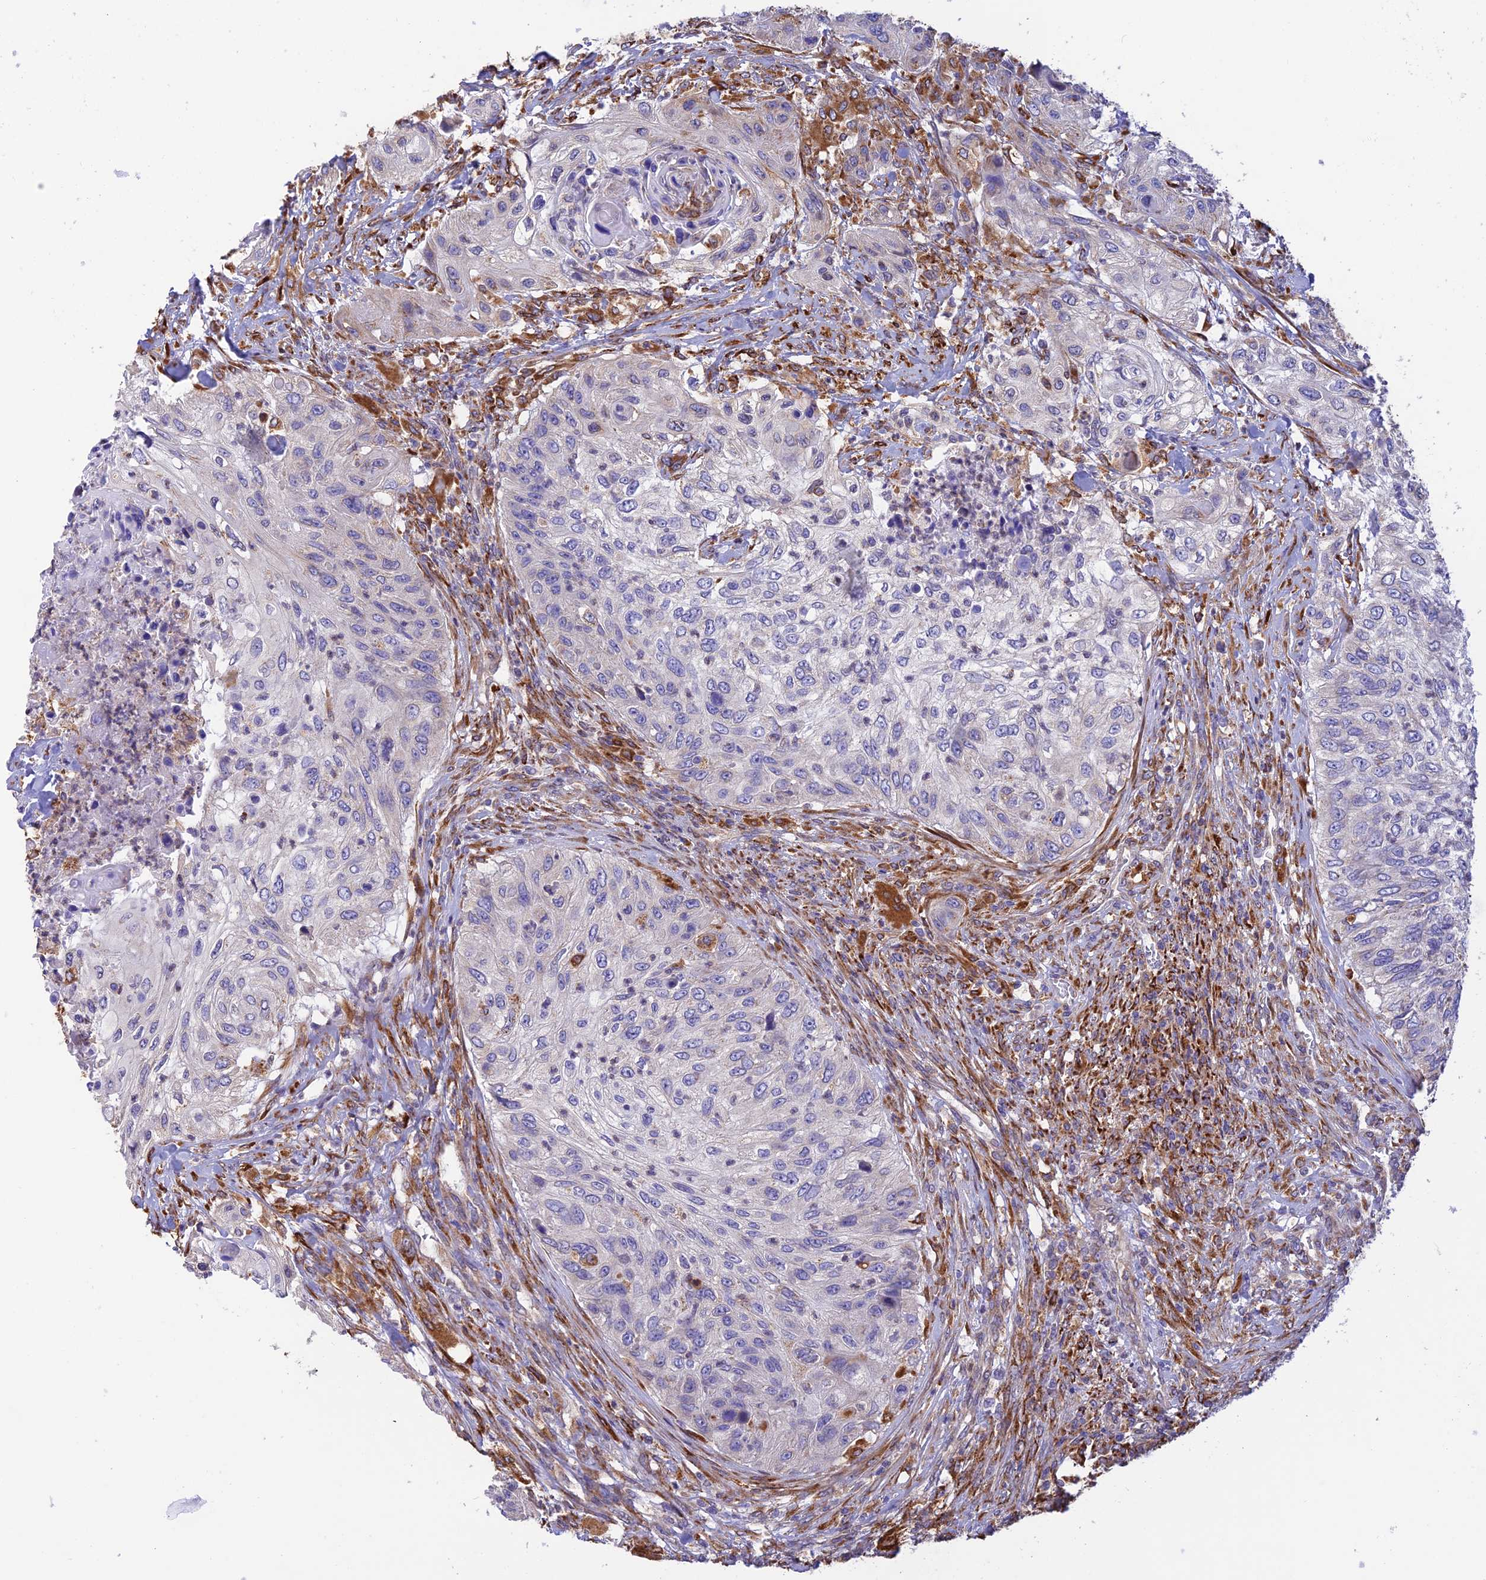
{"staining": {"intensity": "negative", "quantity": "none", "location": "none"}, "tissue": "urothelial cancer", "cell_type": "Tumor cells", "image_type": "cancer", "snomed": [{"axis": "morphology", "description": "Urothelial carcinoma, High grade"}, {"axis": "topography", "description": "Urinary bladder"}], "caption": "Micrograph shows no significant protein positivity in tumor cells of high-grade urothelial carcinoma.", "gene": "VKORC1", "patient": {"sex": "female", "age": 60}}